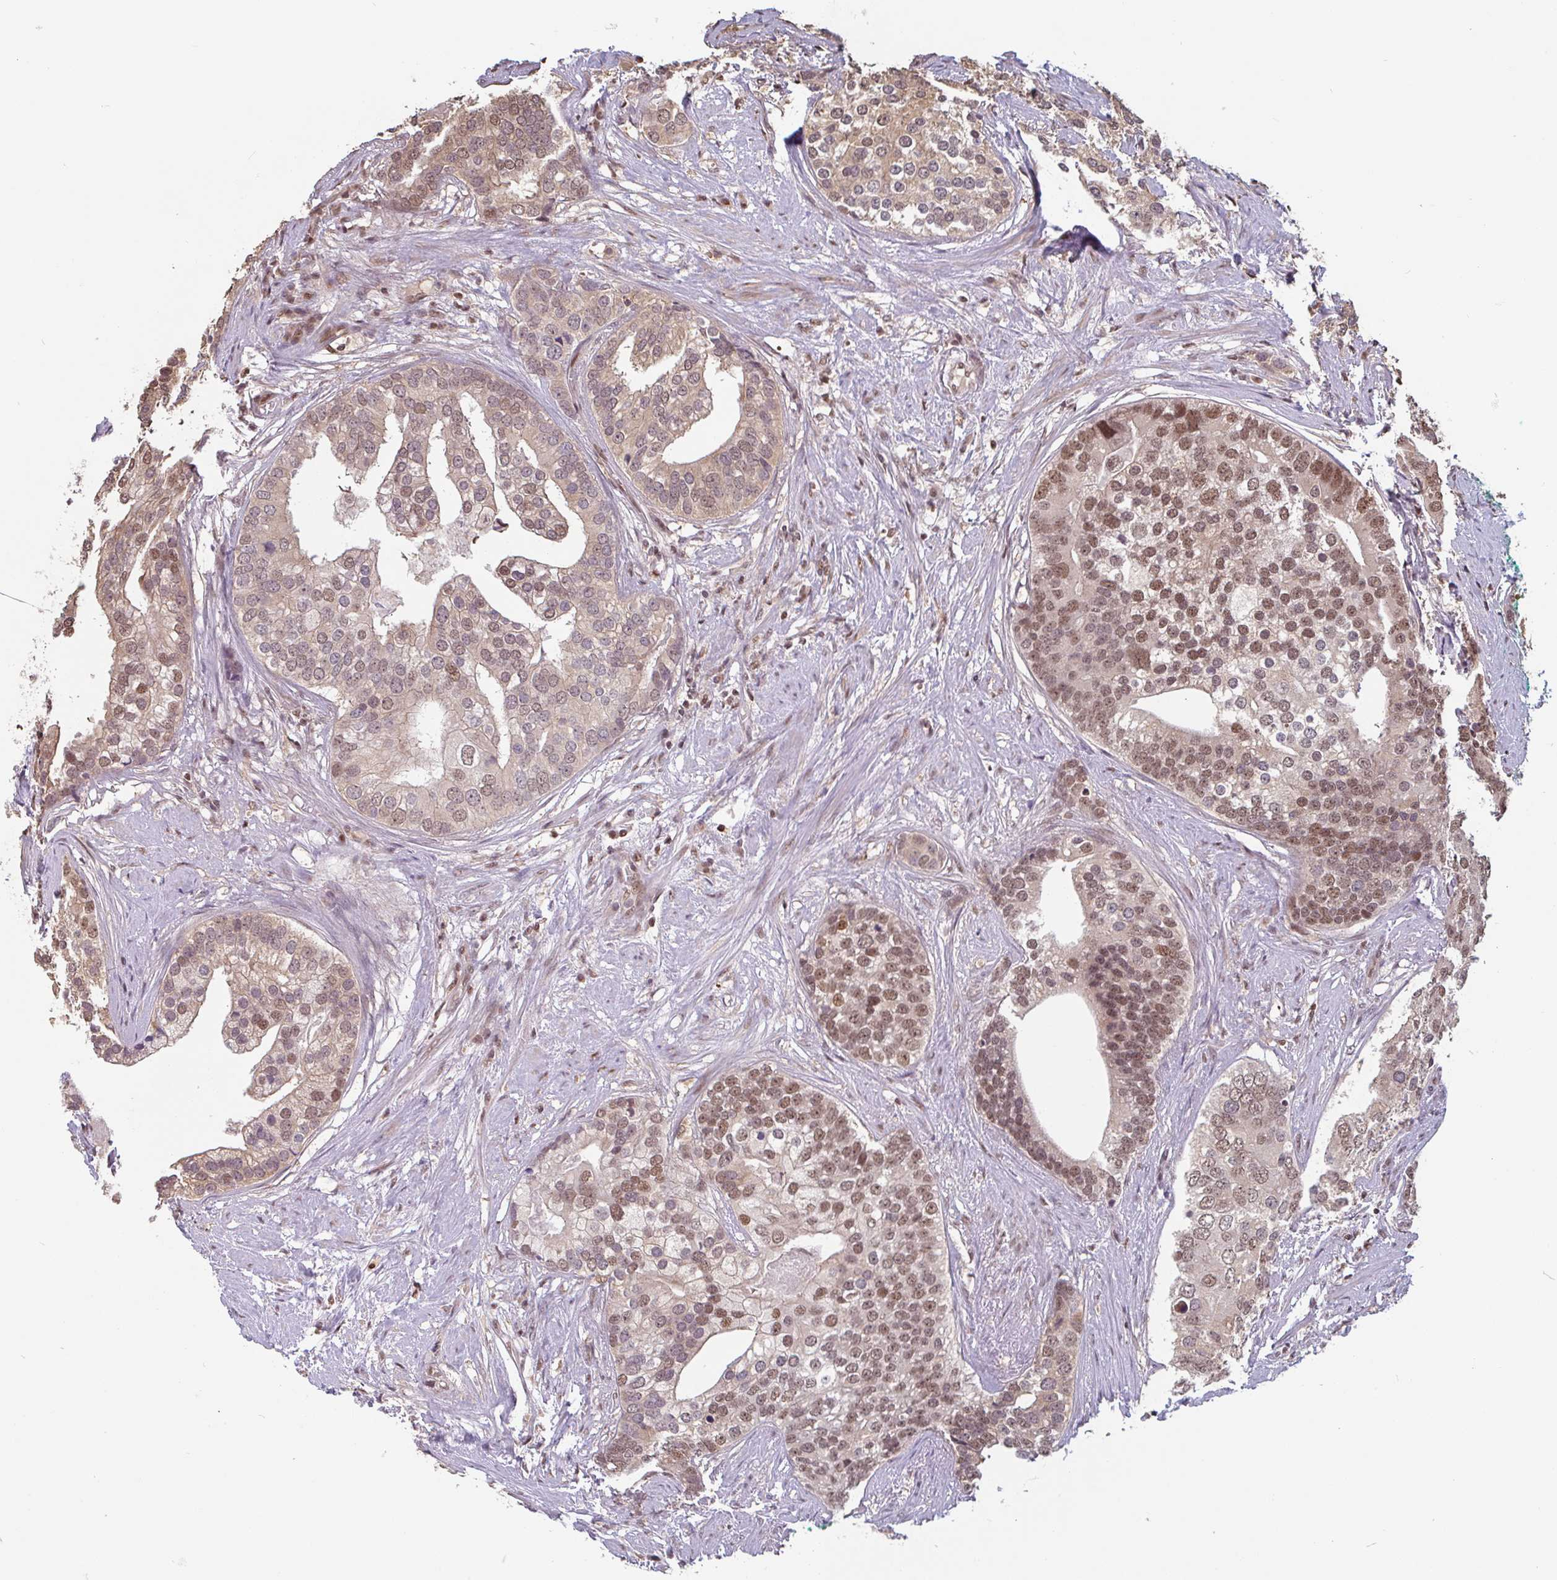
{"staining": {"intensity": "moderate", "quantity": ">75%", "location": "nuclear"}, "tissue": "prostate cancer", "cell_type": "Tumor cells", "image_type": "cancer", "snomed": [{"axis": "morphology", "description": "Adenocarcinoma, High grade"}, {"axis": "topography", "description": "Prostate"}], "caption": "Brown immunohistochemical staining in adenocarcinoma (high-grade) (prostate) displays moderate nuclear expression in approximately >75% of tumor cells.", "gene": "DR1", "patient": {"sex": "male", "age": 62}}